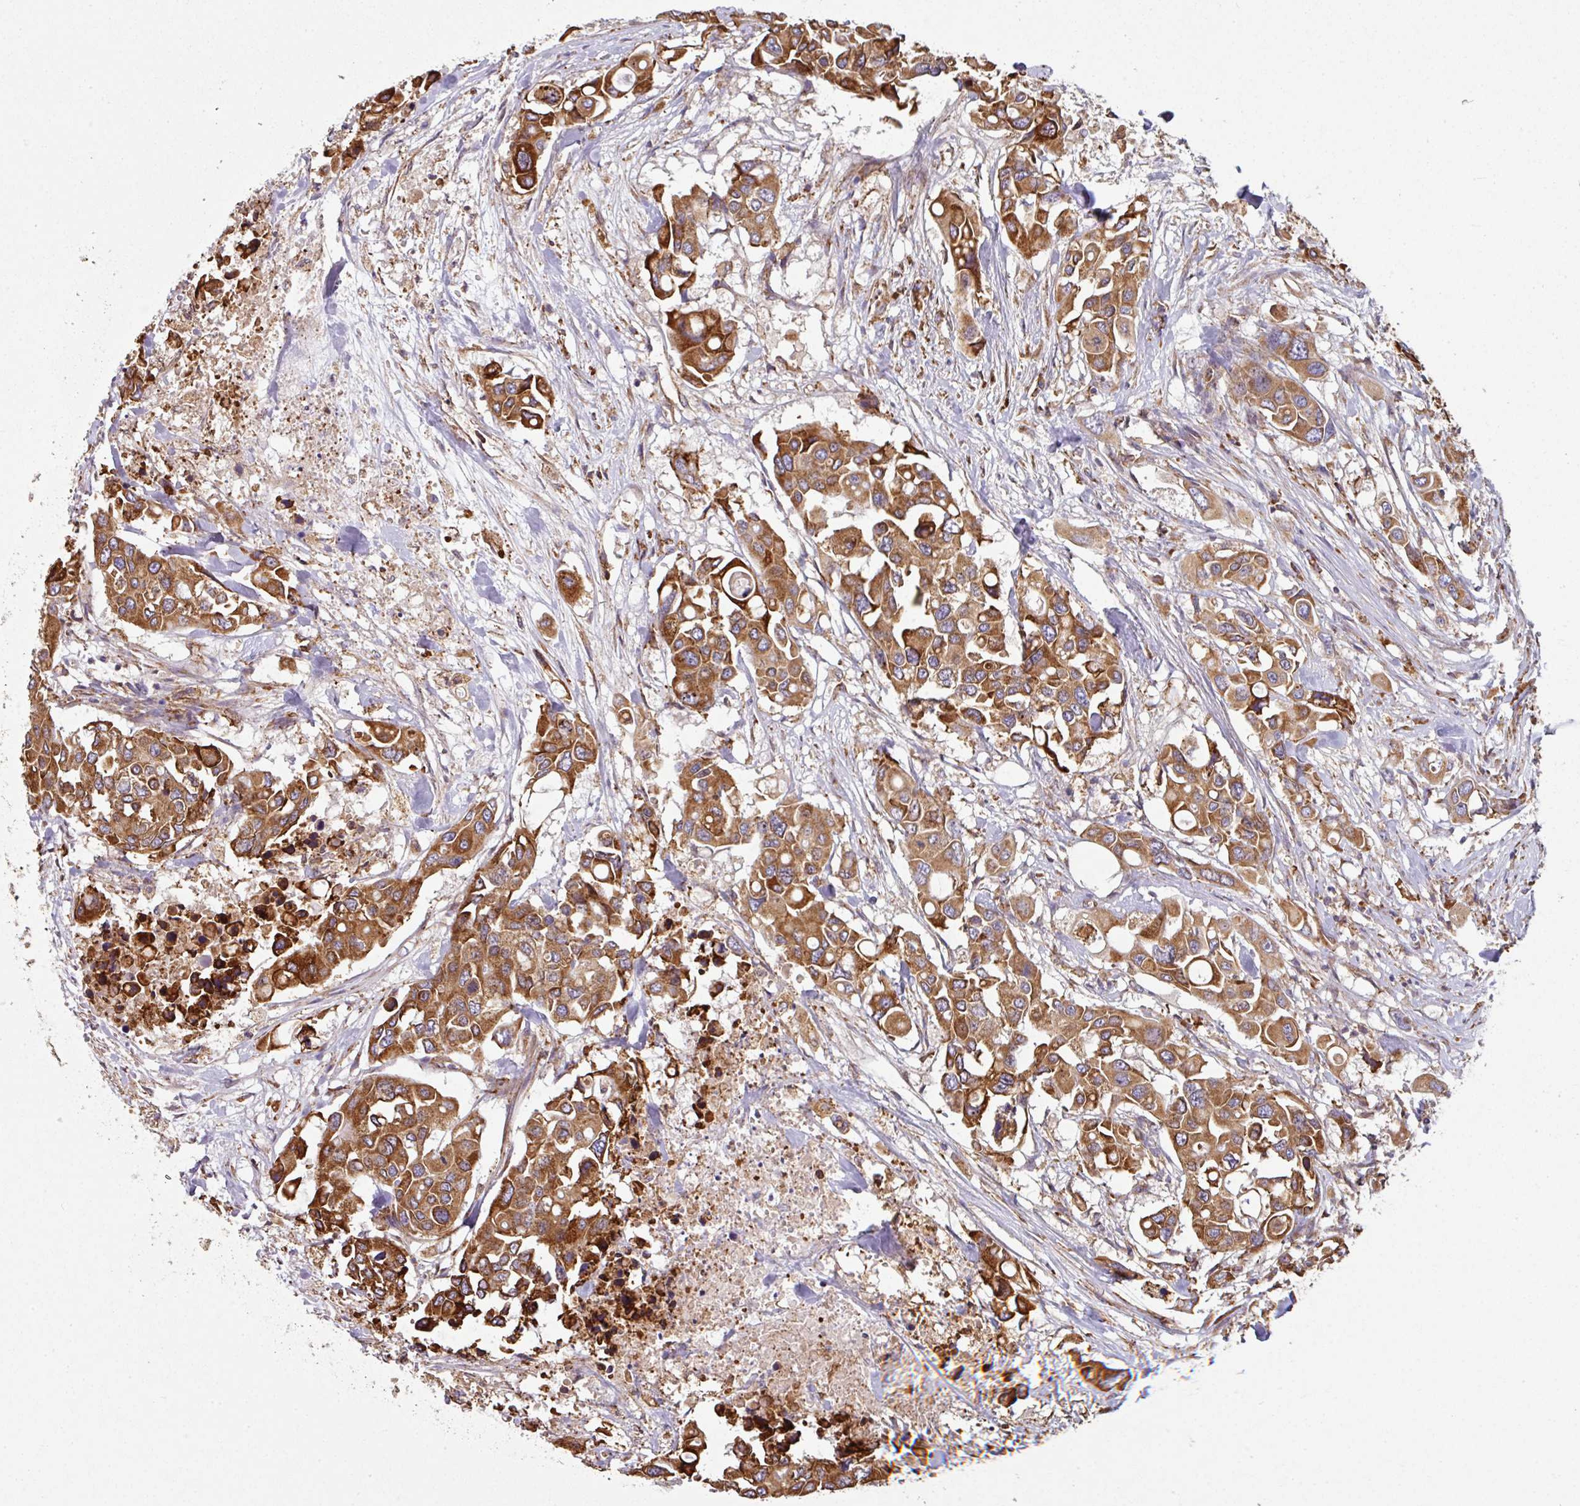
{"staining": {"intensity": "strong", "quantity": ">75%", "location": "cytoplasmic/membranous"}, "tissue": "colorectal cancer", "cell_type": "Tumor cells", "image_type": "cancer", "snomed": [{"axis": "morphology", "description": "Adenocarcinoma, NOS"}, {"axis": "topography", "description": "Colon"}], "caption": "High-magnification brightfield microscopy of adenocarcinoma (colorectal) stained with DAB (3,3'-diaminobenzidine) (brown) and counterstained with hematoxylin (blue). tumor cells exhibit strong cytoplasmic/membranous positivity is present in approximately>75% of cells. (DAB (3,3'-diaminobenzidine) IHC with brightfield microscopy, high magnification).", "gene": "FAT4", "patient": {"sex": "male", "age": 77}}